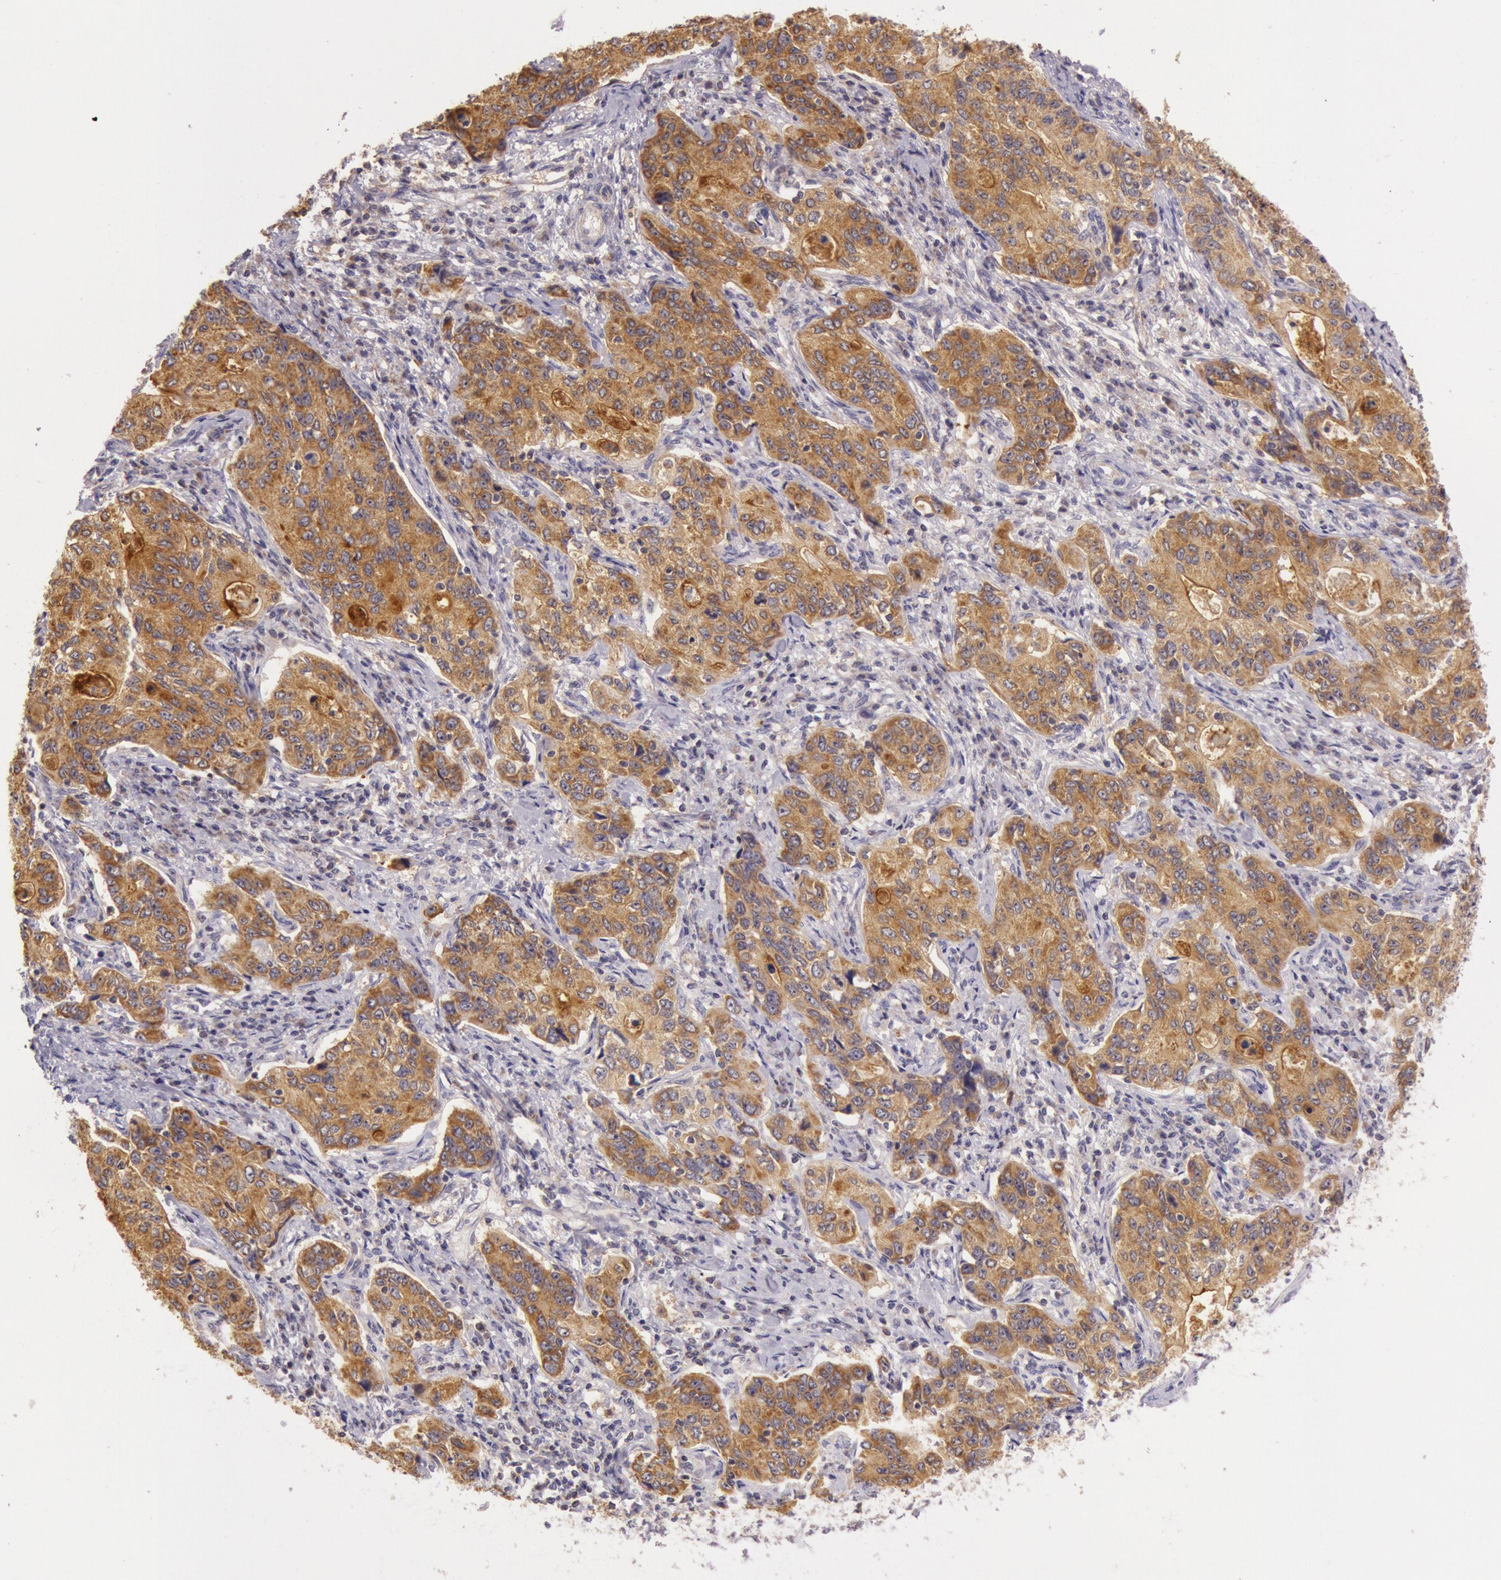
{"staining": {"intensity": "strong", "quantity": ">75%", "location": "cytoplasmic/membranous"}, "tissue": "stomach cancer", "cell_type": "Tumor cells", "image_type": "cancer", "snomed": [{"axis": "morphology", "description": "Adenocarcinoma, NOS"}, {"axis": "topography", "description": "Esophagus"}, {"axis": "topography", "description": "Stomach"}], "caption": "About >75% of tumor cells in stomach cancer (adenocarcinoma) exhibit strong cytoplasmic/membranous protein staining as visualized by brown immunohistochemical staining.", "gene": "CDK16", "patient": {"sex": "male", "age": 74}}